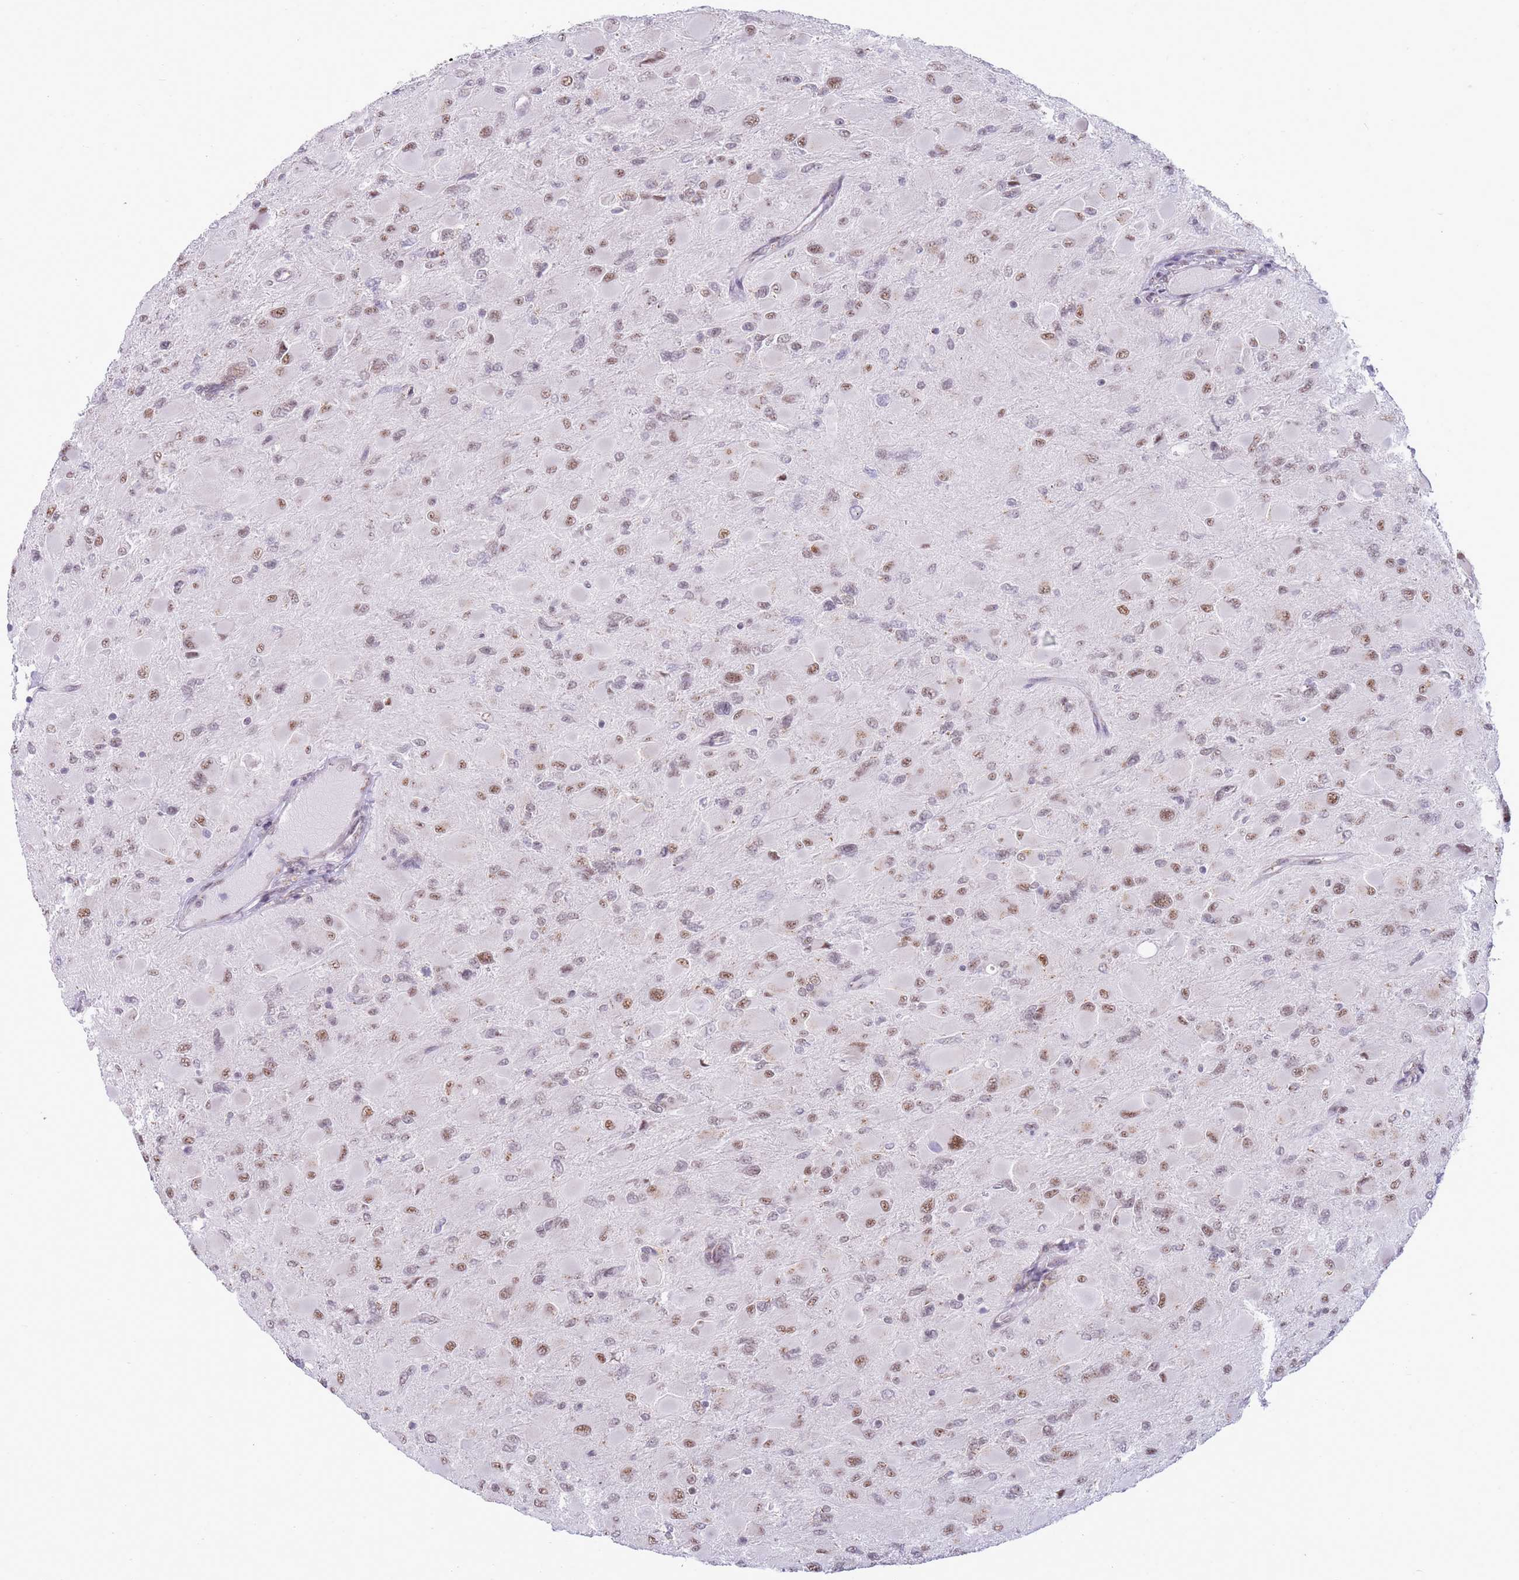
{"staining": {"intensity": "moderate", "quantity": "25%-75%", "location": "nuclear"}, "tissue": "glioma", "cell_type": "Tumor cells", "image_type": "cancer", "snomed": [{"axis": "morphology", "description": "Glioma, malignant, High grade"}, {"axis": "topography", "description": "Cerebral cortex"}], "caption": "This histopathology image demonstrates glioma stained with IHC to label a protein in brown. The nuclear of tumor cells show moderate positivity for the protein. Nuclei are counter-stained blue.", "gene": "INO80C", "patient": {"sex": "female", "age": 36}}